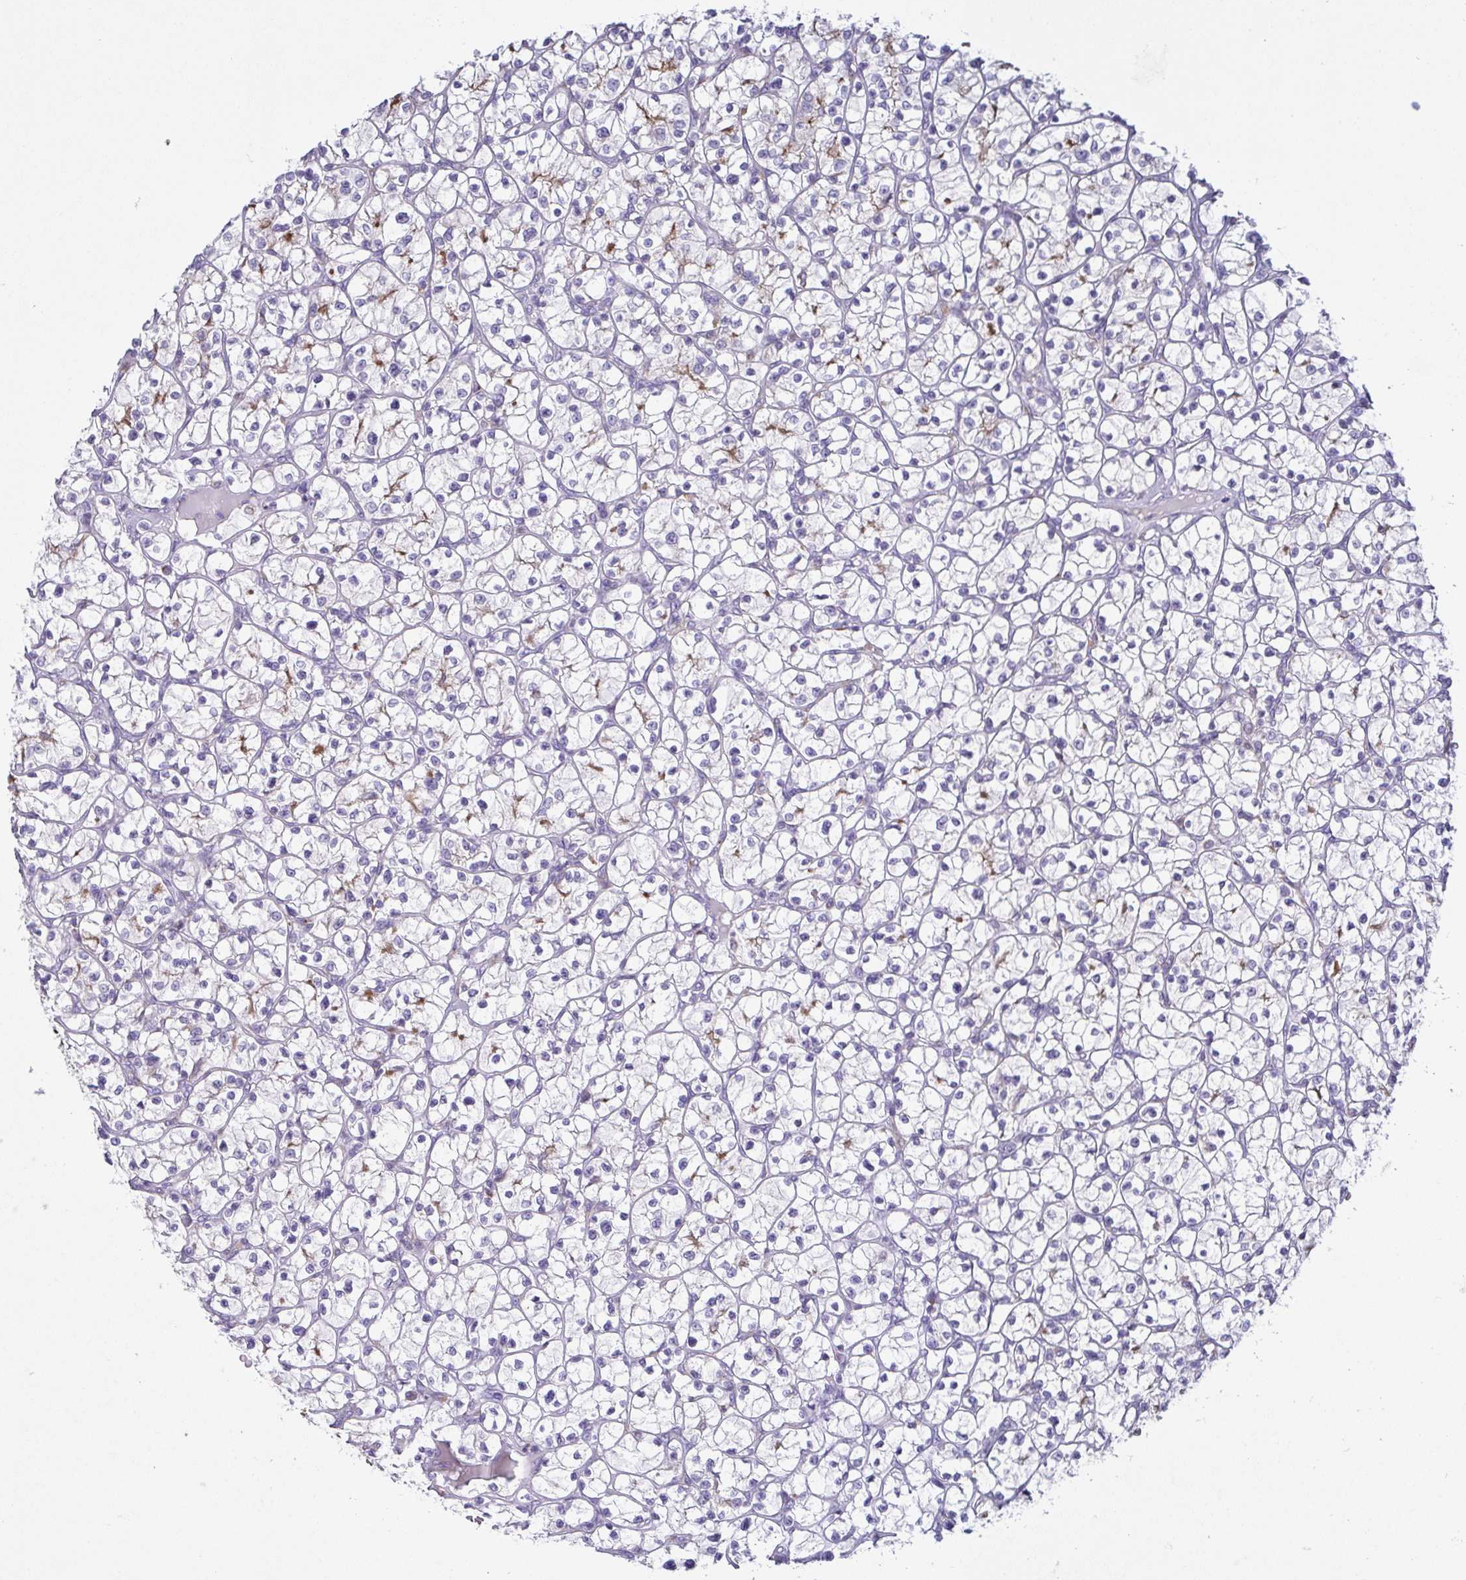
{"staining": {"intensity": "moderate", "quantity": "<25%", "location": "cytoplasmic/membranous"}, "tissue": "renal cancer", "cell_type": "Tumor cells", "image_type": "cancer", "snomed": [{"axis": "morphology", "description": "Adenocarcinoma, NOS"}, {"axis": "topography", "description": "Kidney"}], "caption": "This is a photomicrograph of IHC staining of renal cancer, which shows moderate positivity in the cytoplasmic/membranous of tumor cells.", "gene": "ATP6V1G2", "patient": {"sex": "female", "age": 64}}